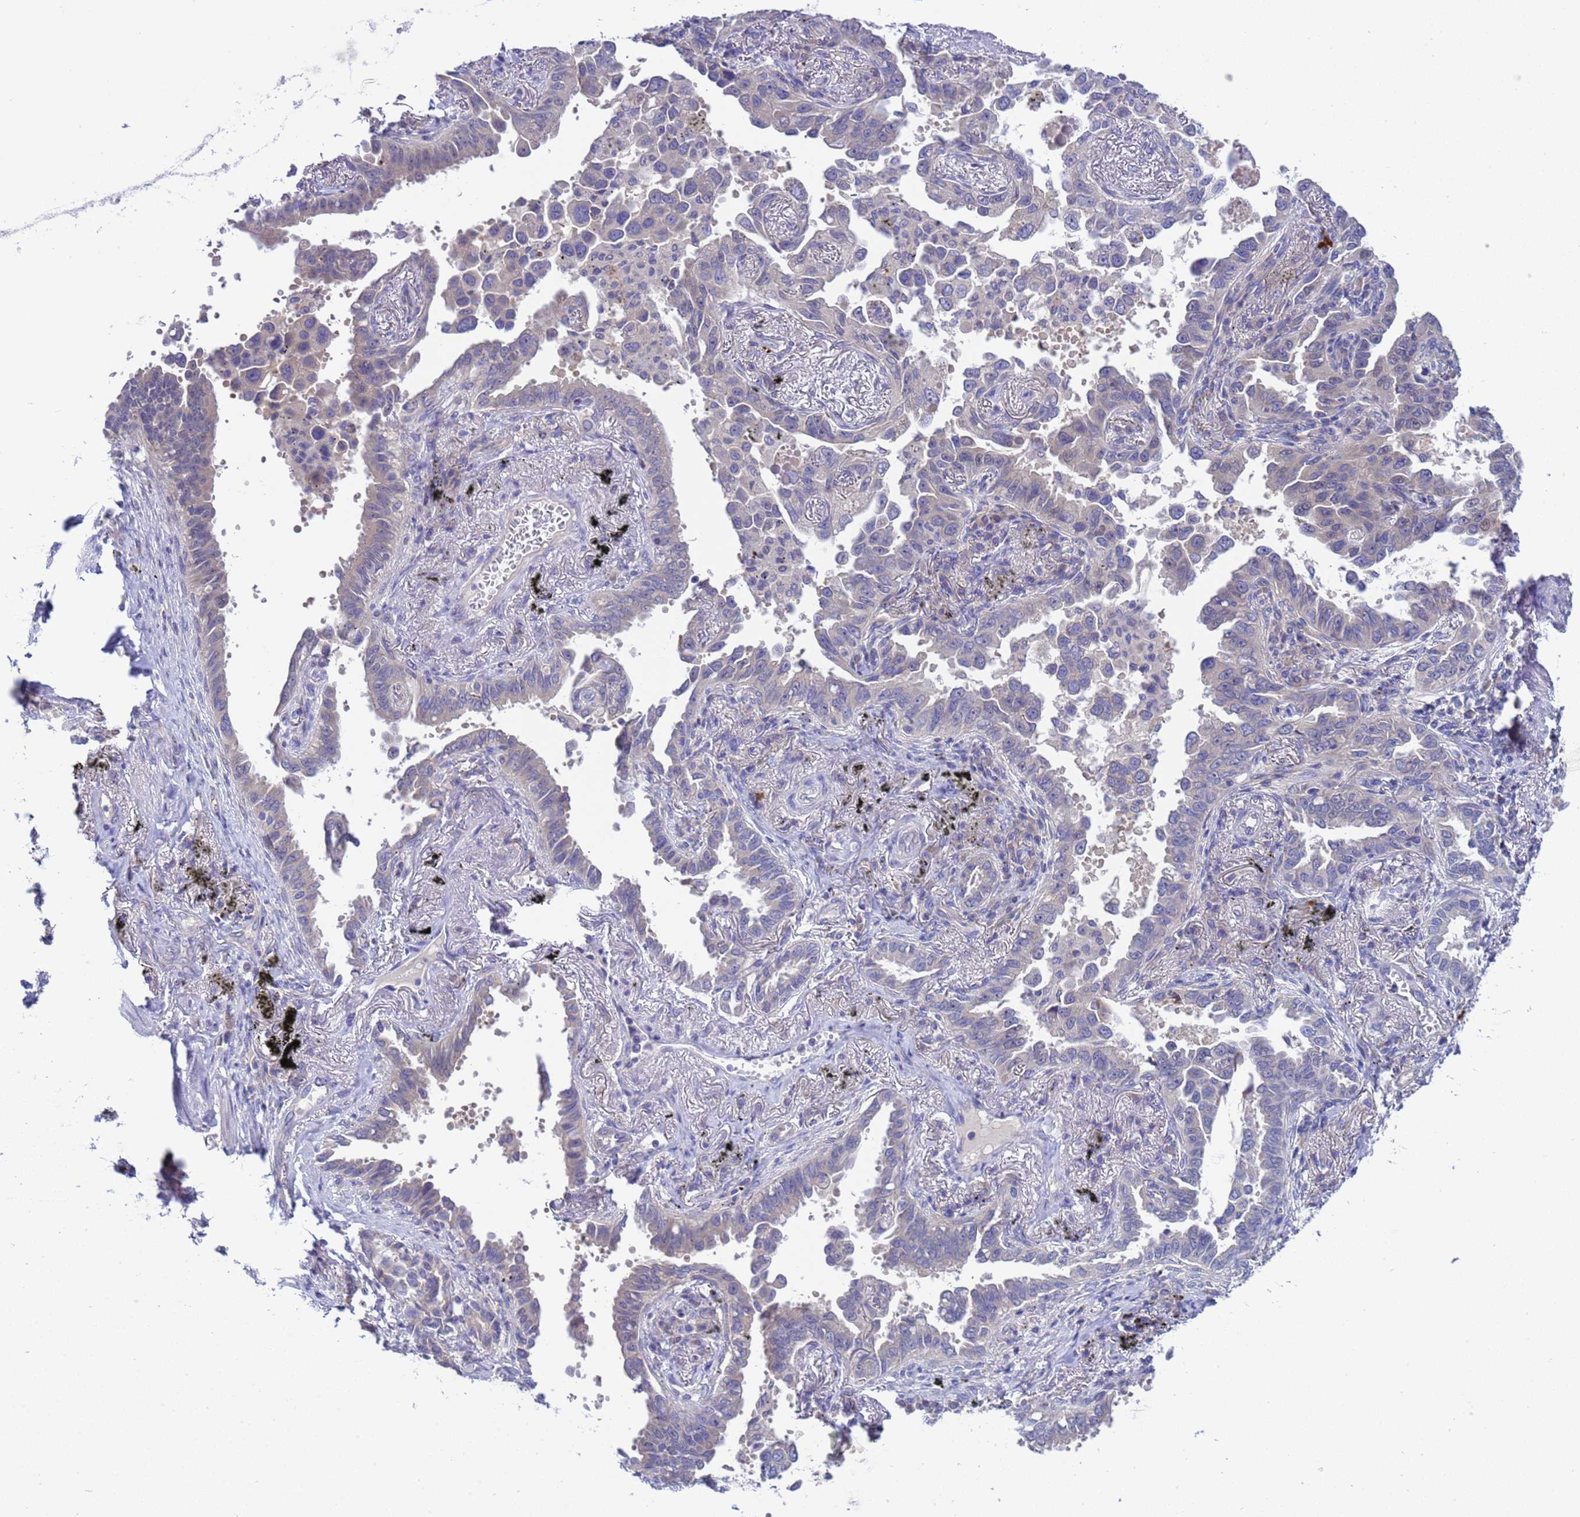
{"staining": {"intensity": "negative", "quantity": "none", "location": "none"}, "tissue": "lung cancer", "cell_type": "Tumor cells", "image_type": "cancer", "snomed": [{"axis": "morphology", "description": "Adenocarcinoma, NOS"}, {"axis": "topography", "description": "Lung"}], "caption": "There is no significant staining in tumor cells of lung cancer (adenocarcinoma).", "gene": "RC3H2", "patient": {"sex": "male", "age": 67}}